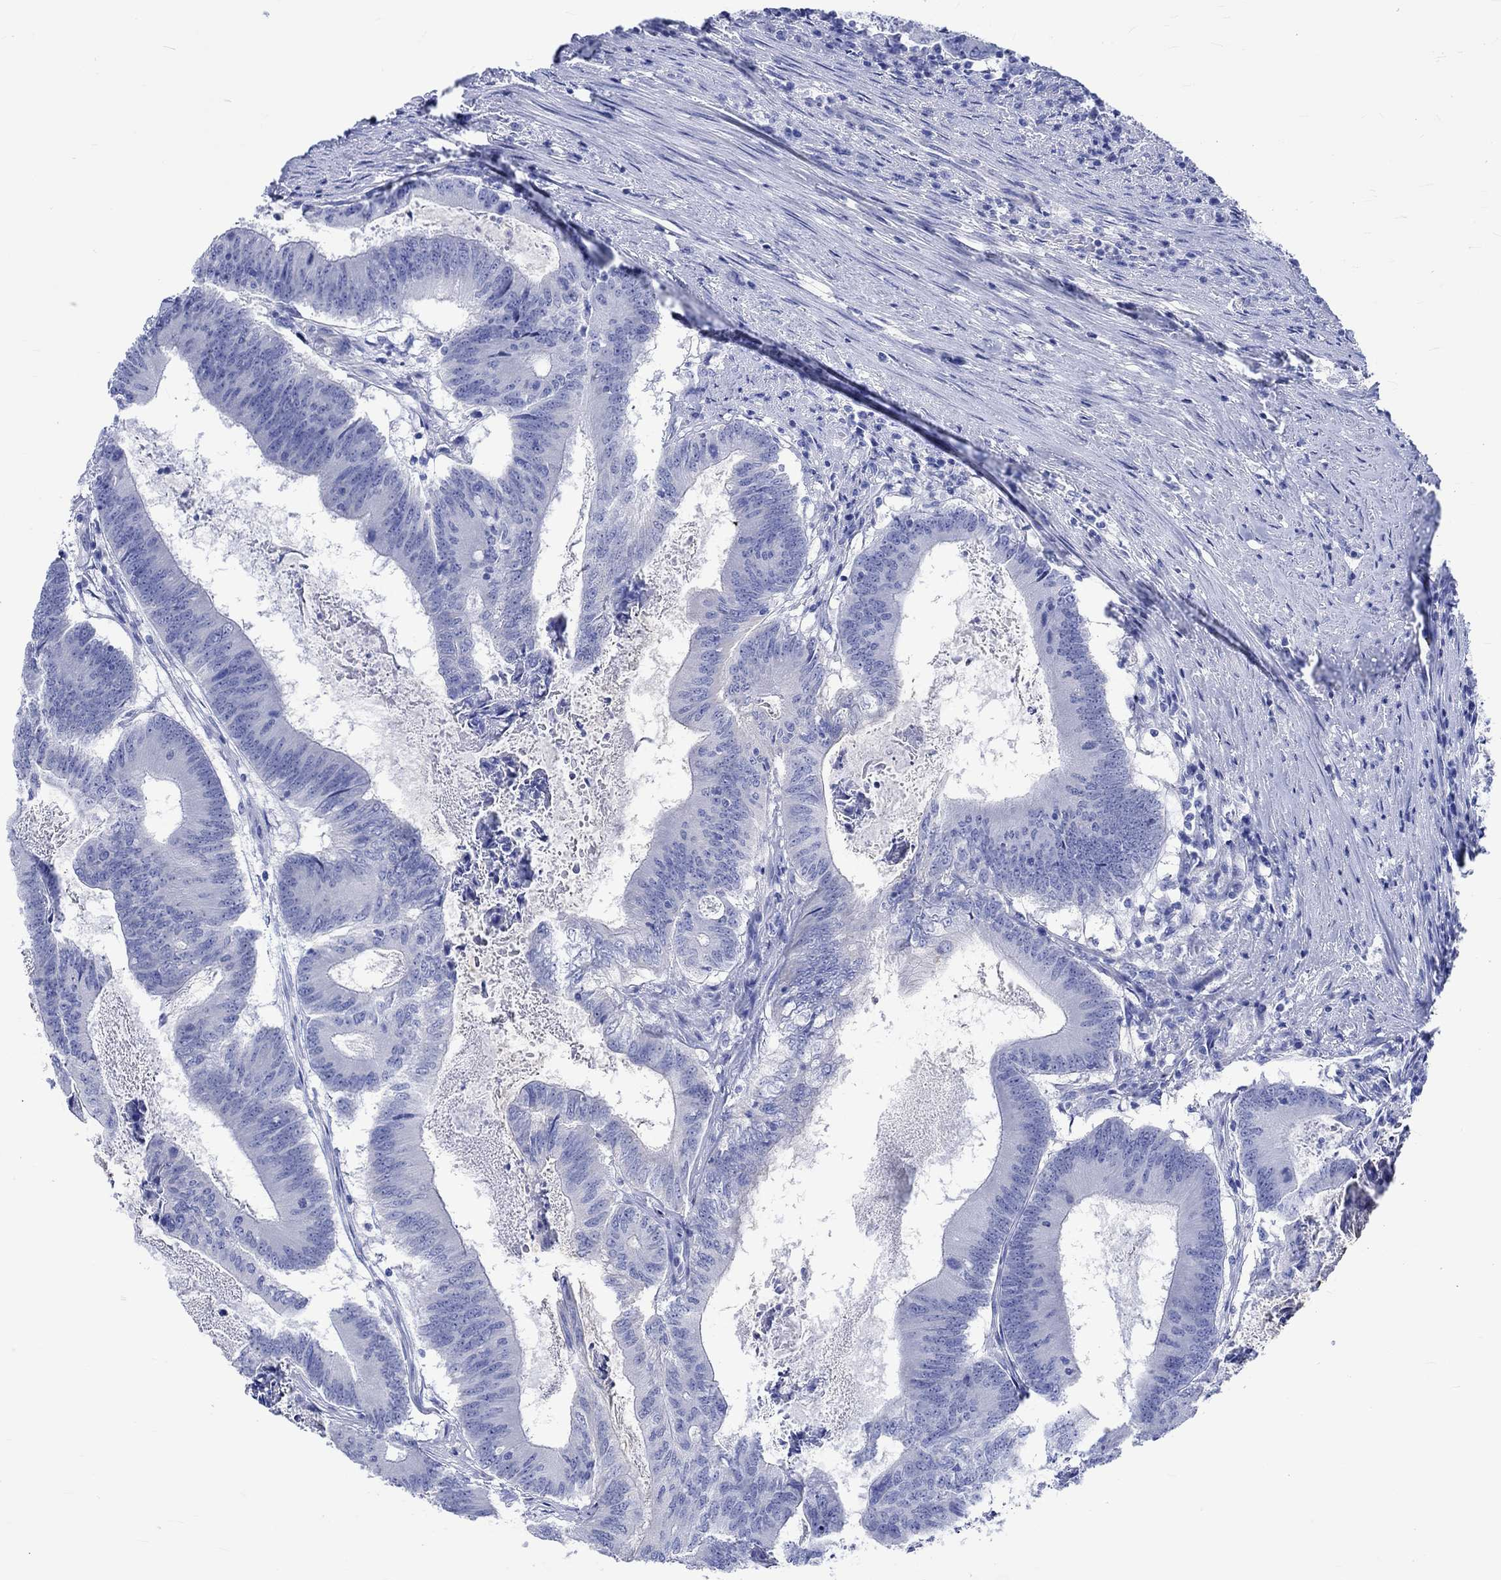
{"staining": {"intensity": "negative", "quantity": "none", "location": "none"}, "tissue": "colorectal cancer", "cell_type": "Tumor cells", "image_type": "cancer", "snomed": [{"axis": "morphology", "description": "Adenocarcinoma, NOS"}, {"axis": "topography", "description": "Colon"}], "caption": "Immunohistochemistry of colorectal cancer (adenocarcinoma) exhibits no positivity in tumor cells.", "gene": "KLHL33", "patient": {"sex": "female", "age": 70}}